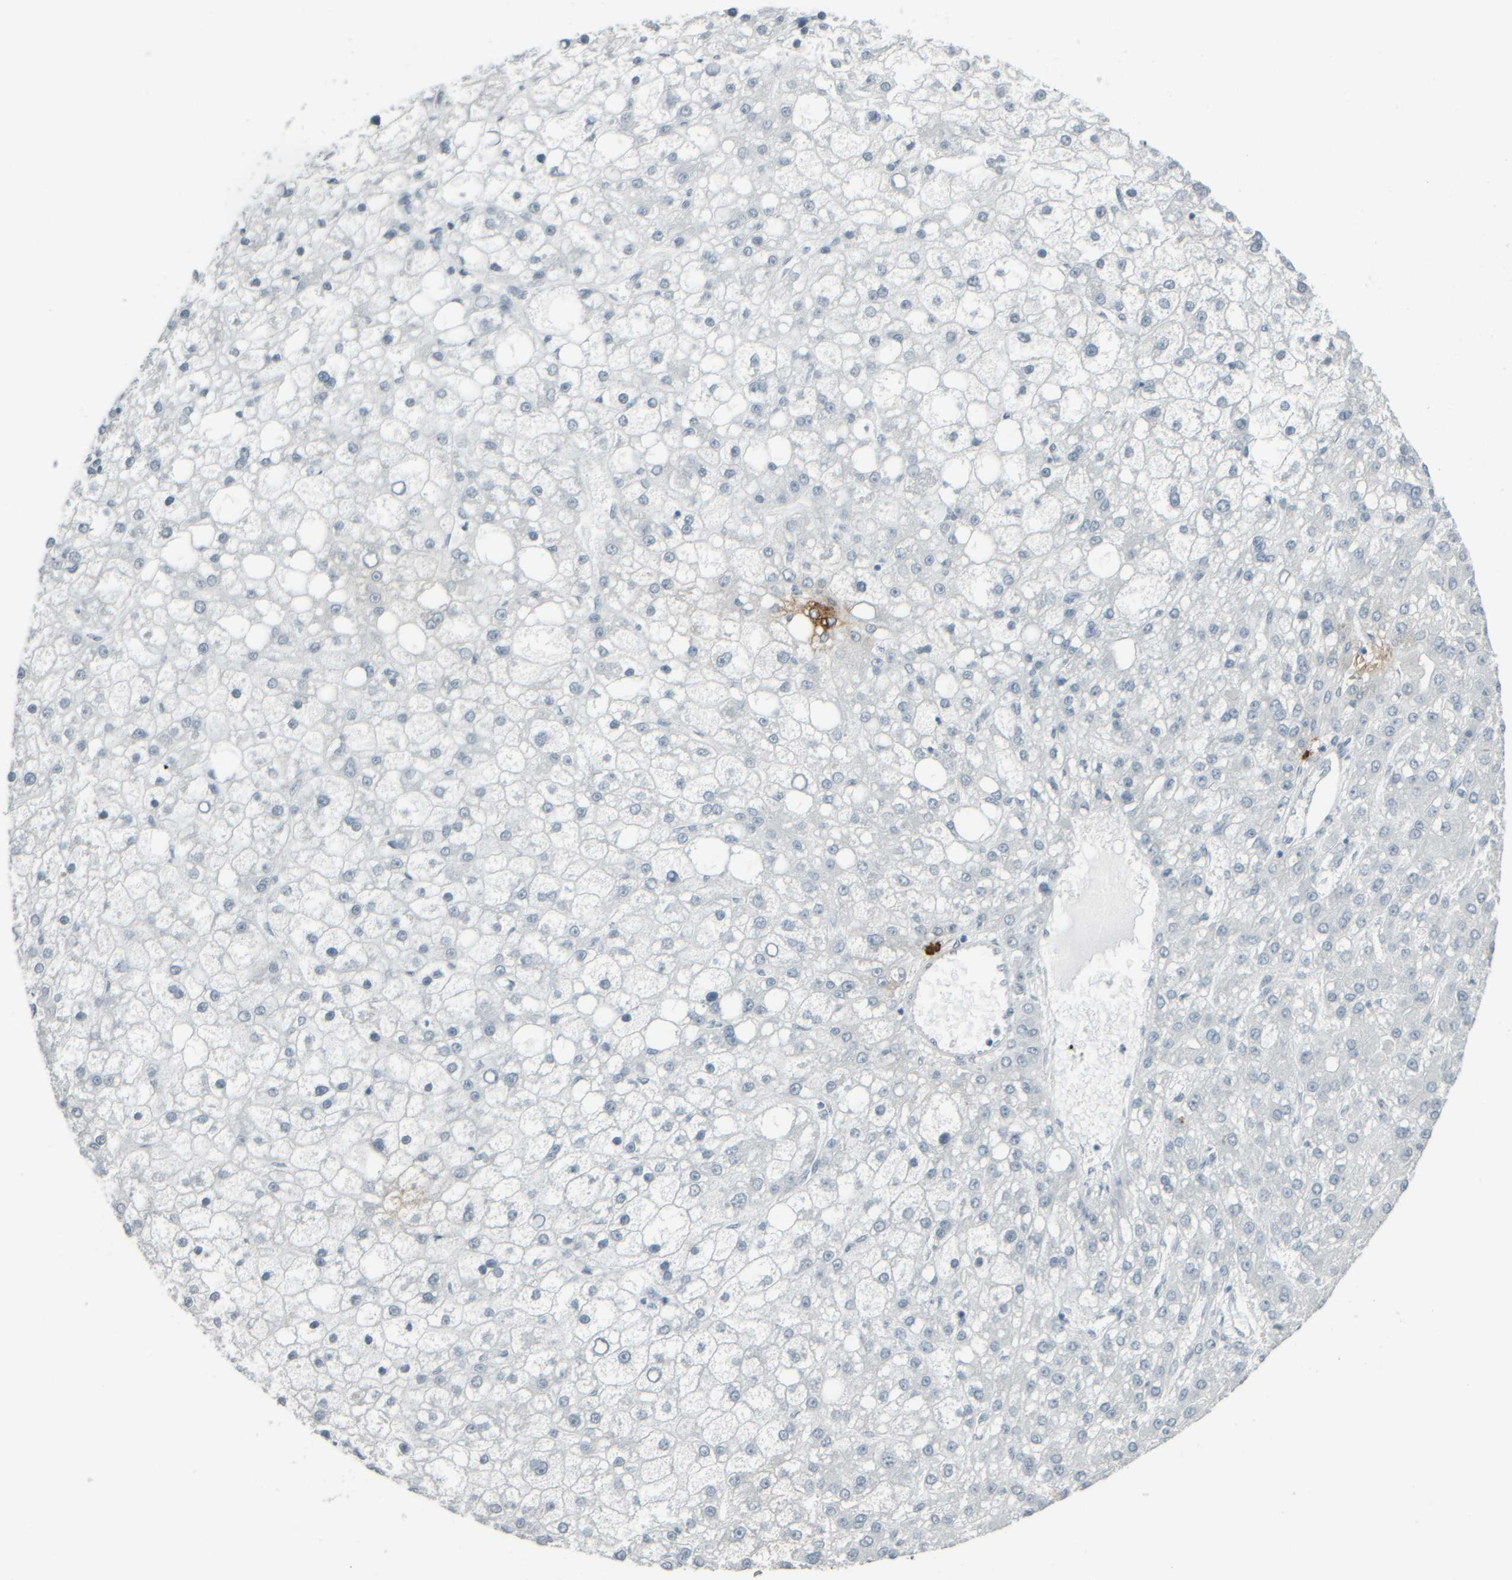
{"staining": {"intensity": "negative", "quantity": "none", "location": "none"}, "tissue": "liver cancer", "cell_type": "Tumor cells", "image_type": "cancer", "snomed": [{"axis": "morphology", "description": "Carcinoma, Hepatocellular, NOS"}, {"axis": "topography", "description": "Liver"}], "caption": "Liver hepatocellular carcinoma stained for a protein using immunohistochemistry (IHC) displays no expression tumor cells.", "gene": "TPSAB1", "patient": {"sex": "male", "age": 67}}